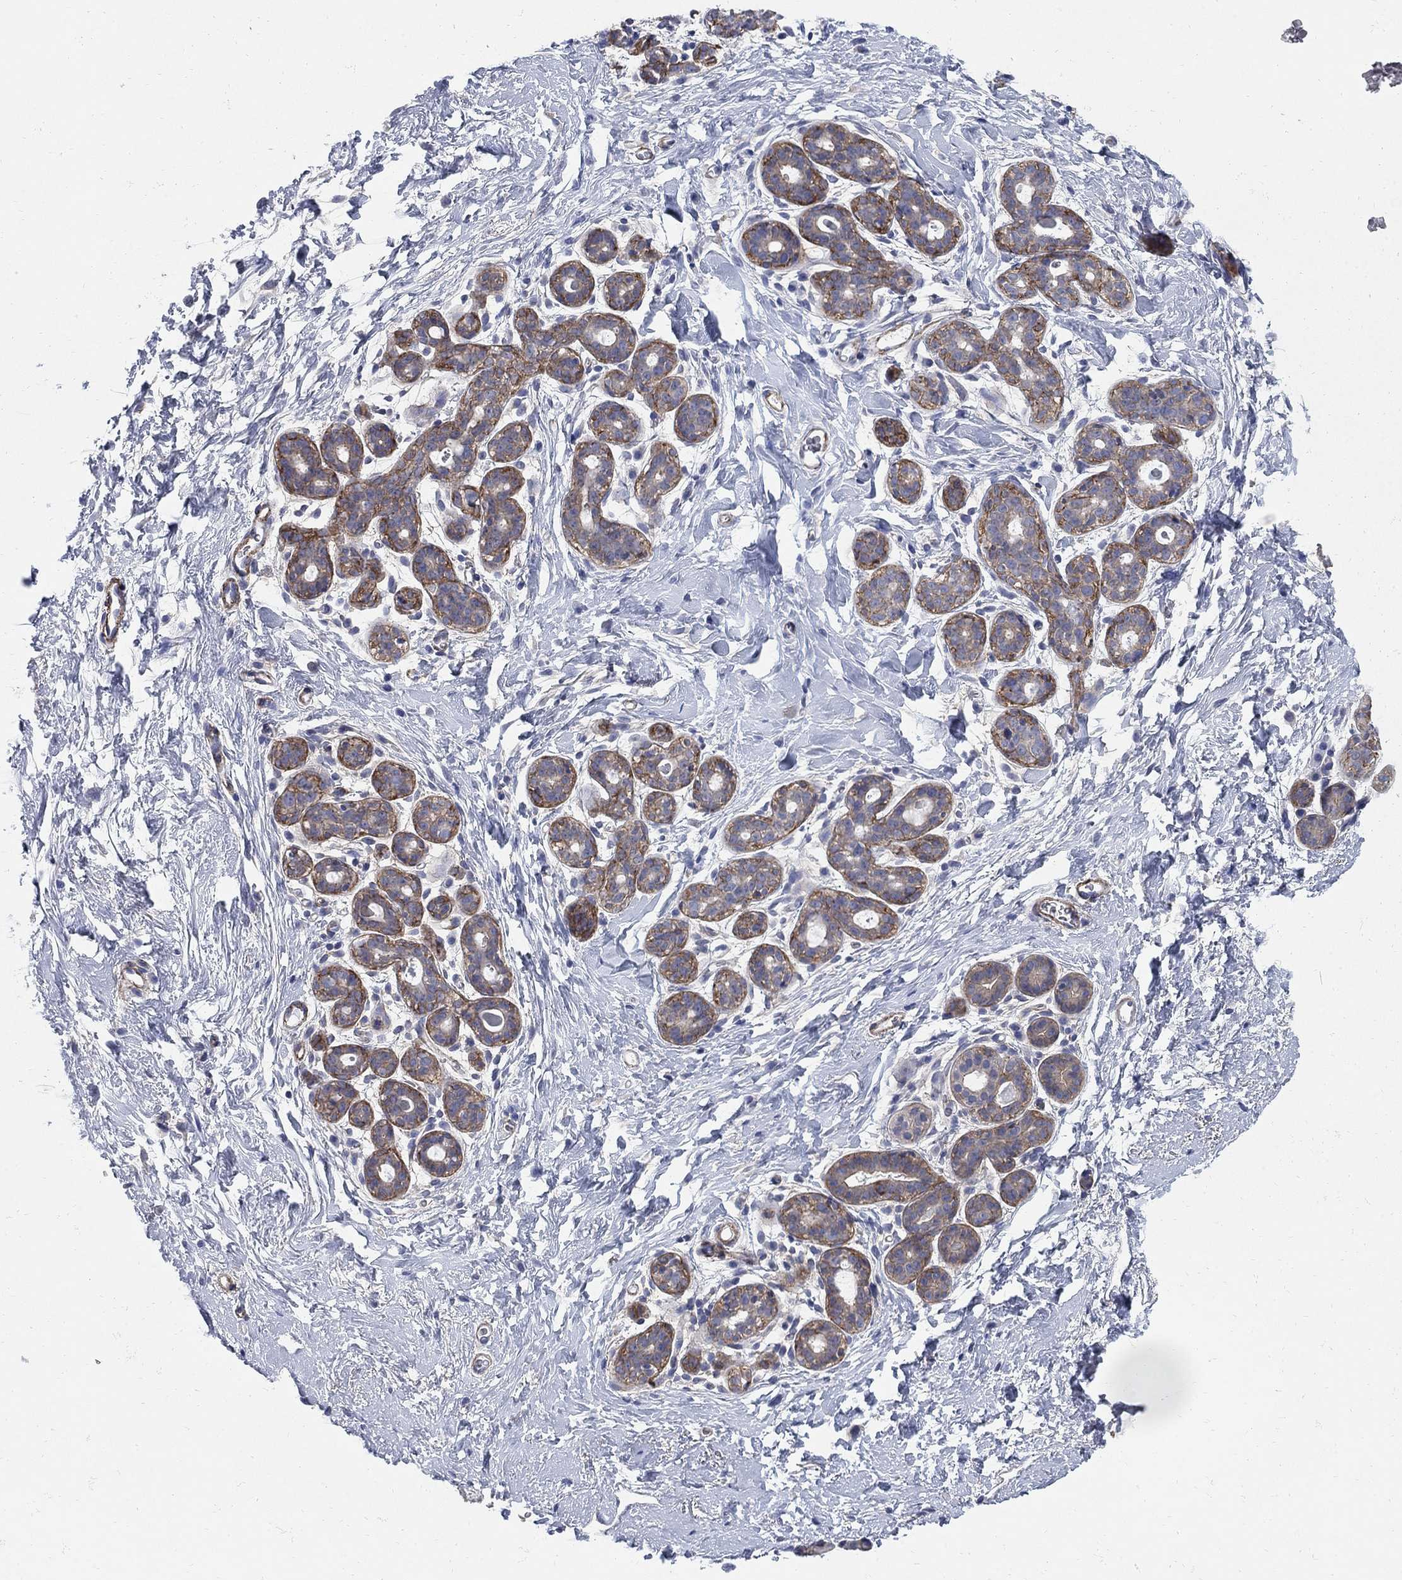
{"staining": {"intensity": "negative", "quantity": "none", "location": "none"}, "tissue": "breast", "cell_type": "Glandular cells", "image_type": "normal", "snomed": [{"axis": "morphology", "description": "Normal tissue, NOS"}, {"axis": "topography", "description": "Breast"}], "caption": "High magnification brightfield microscopy of unremarkable breast stained with DAB (brown) and counterstained with hematoxylin (blue): glandular cells show no significant expression.", "gene": "SEPTIN8", "patient": {"sex": "female", "age": 43}}